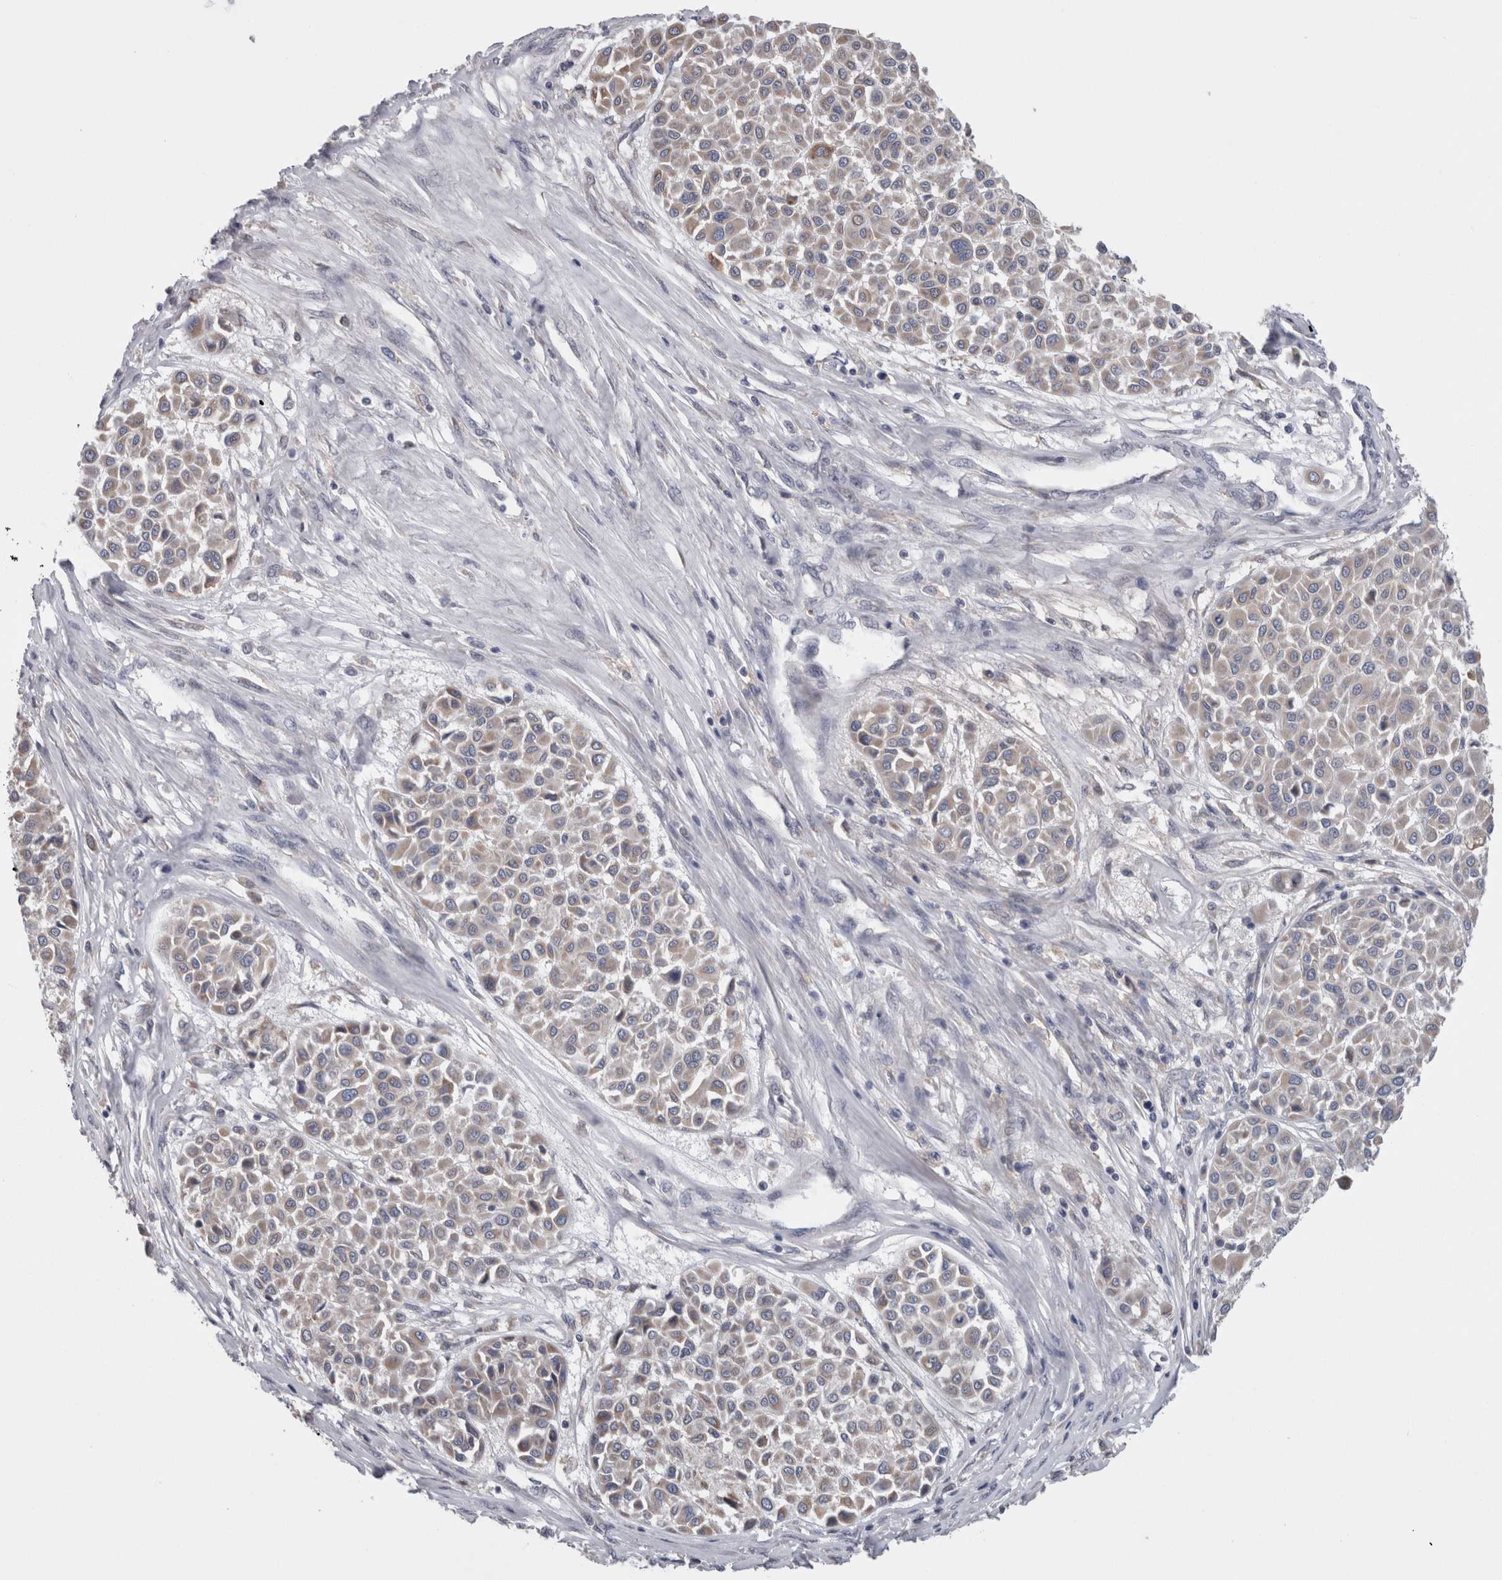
{"staining": {"intensity": "weak", "quantity": "<25%", "location": "cytoplasmic/membranous"}, "tissue": "melanoma", "cell_type": "Tumor cells", "image_type": "cancer", "snomed": [{"axis": "morphology", "description": "Malignant melanoma, Metastatic site"}, {"axis": "topography", "description": "Soft tissue"}], "caption": "Tumor cells are negative for brown protein staining in melanoma.", "gene": "GDAP1", "patient": {"sex": "male", "age": 41}}